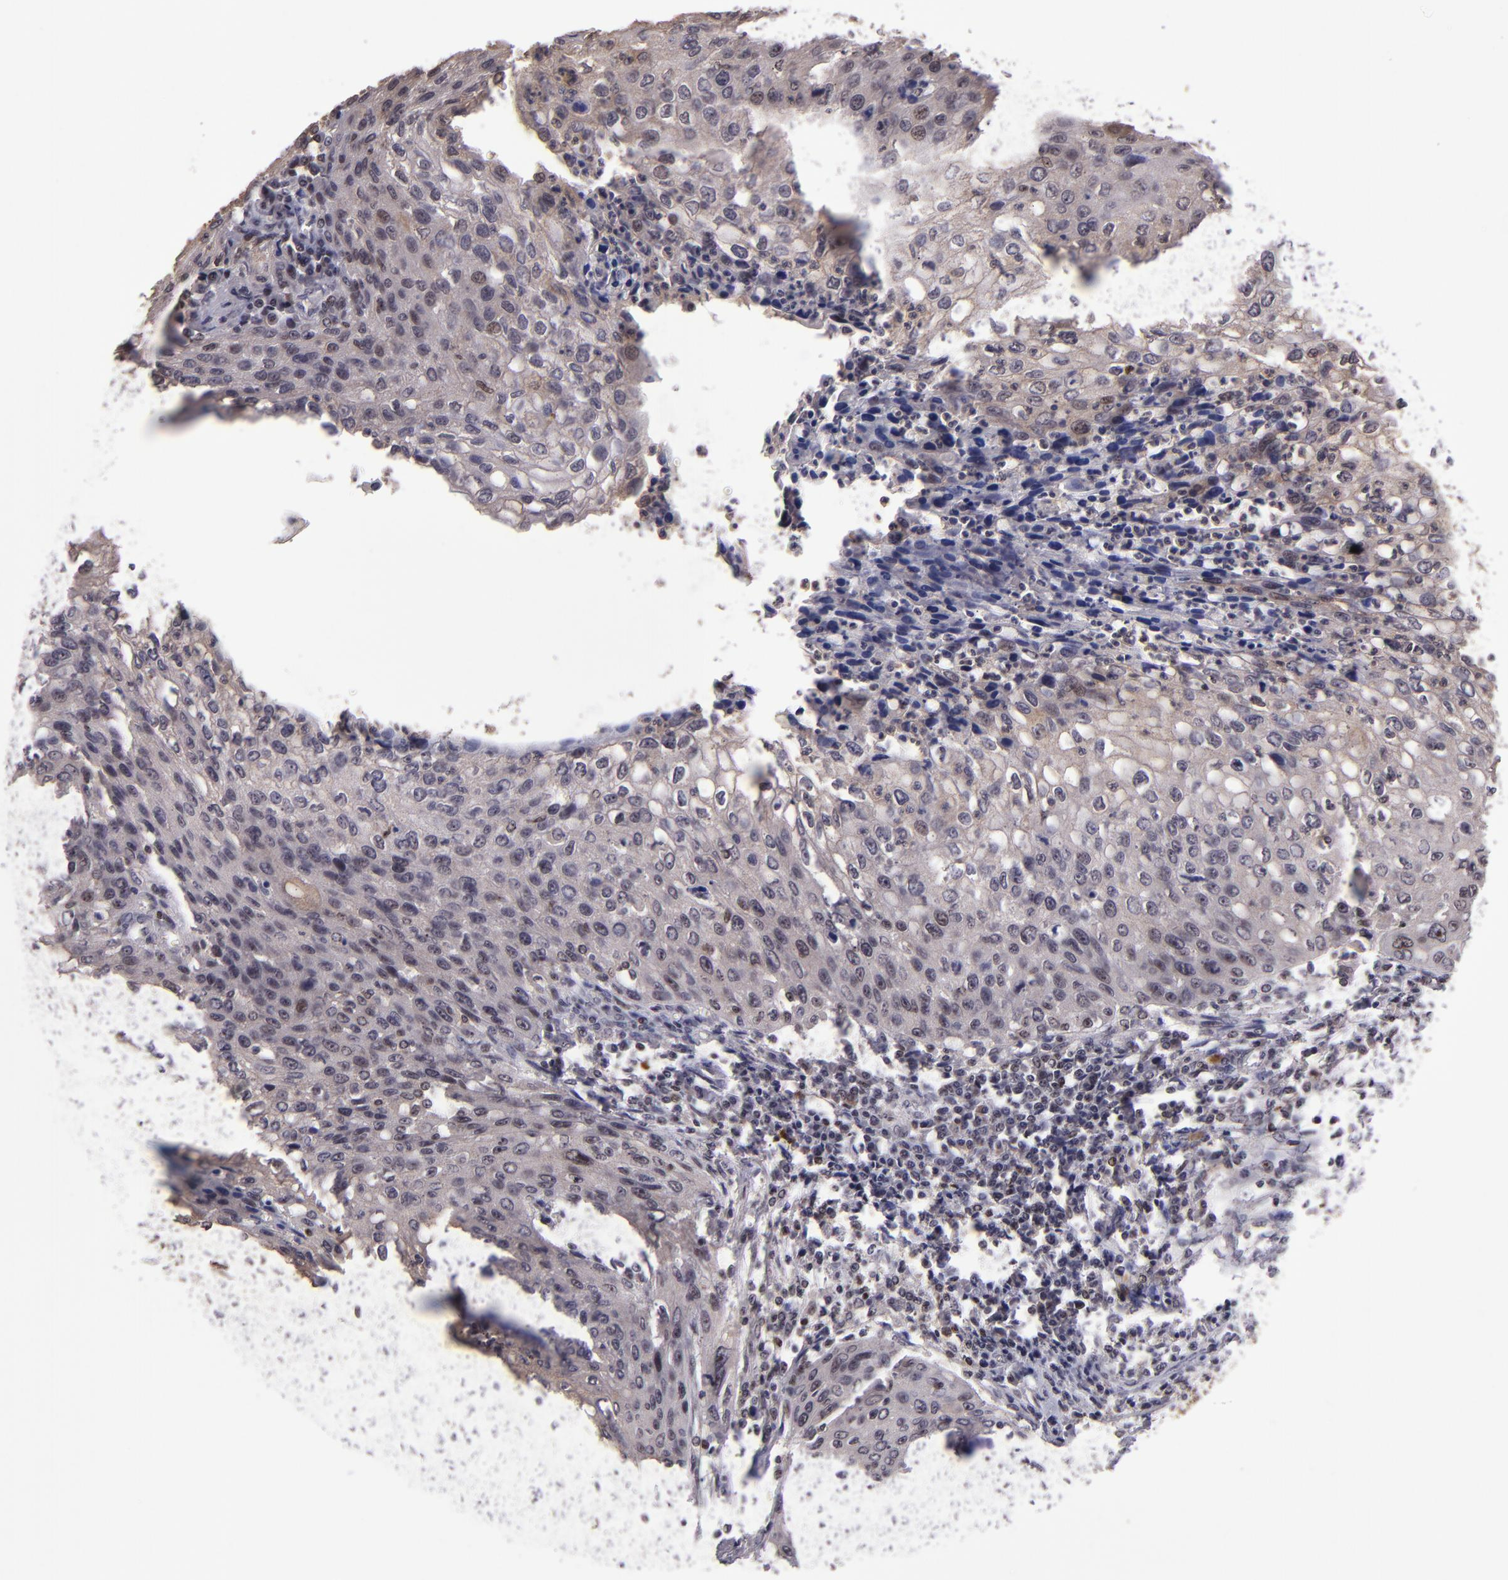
{"staining": {"intensity": "weak", "quantity": "25%-75%", "location": "cytoplasmic/membranous,nuclear"}, "tissue": "cervical cancer", "cell_type": "Tumor cells", "image_type": "cancer", "snomed": [{"axis": "morphology", "description": "Squamous cell carcinoma, NOS"}, {"axis": "topography", "description": "Cervix"}], "caption": "Human squamous cell carcinoma (cervical) stained with a brown dye reveals weak cytoplasmic/membranous and nuclear positive positivity in approximately 25%-75% of tumor cells.", "gene": "PCNX4", "patient": {"sex": "female", "age": 32}}